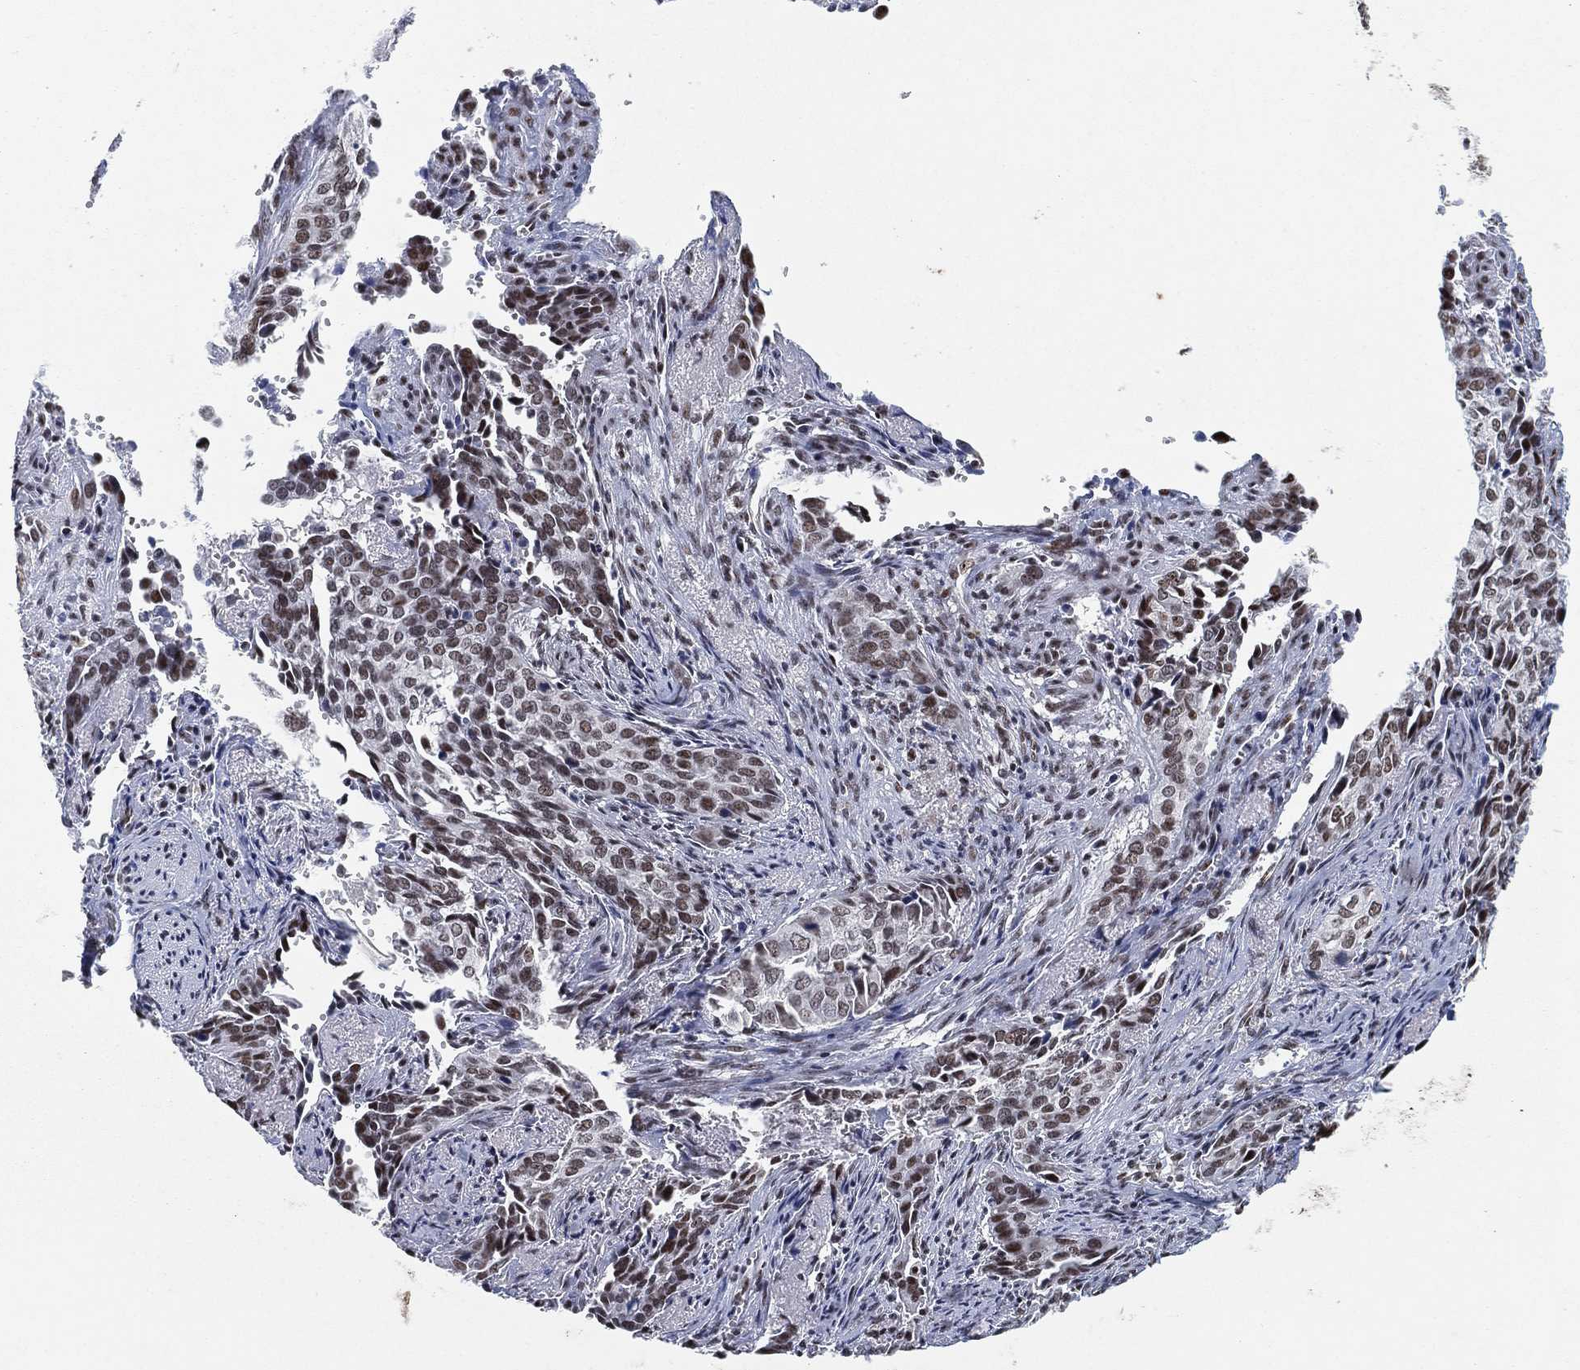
{"staining": {"intensity": "moderate", "quantity": "25%-75%", "location": "nuclear"}, "tissue": "cervical cancer", "cell_type": "Tumor cells", "image_type": "cancer", "snomed": [{"axis": "morphology", "description": "Squamous cell carcinoma, NOS"}, {"axis": "topography", "description": "Cervix"}], "caption": "Cervical cancer (squamous cell carcinoma) stained with DAB (3,3'-diaminobenzidine) immunohistochemistry shows medium levels of moderate nuclear positivity in about 25%-75% of tumor cells.", "gene": "DDX27", "patient": {"sex": "female", "age": 29}}